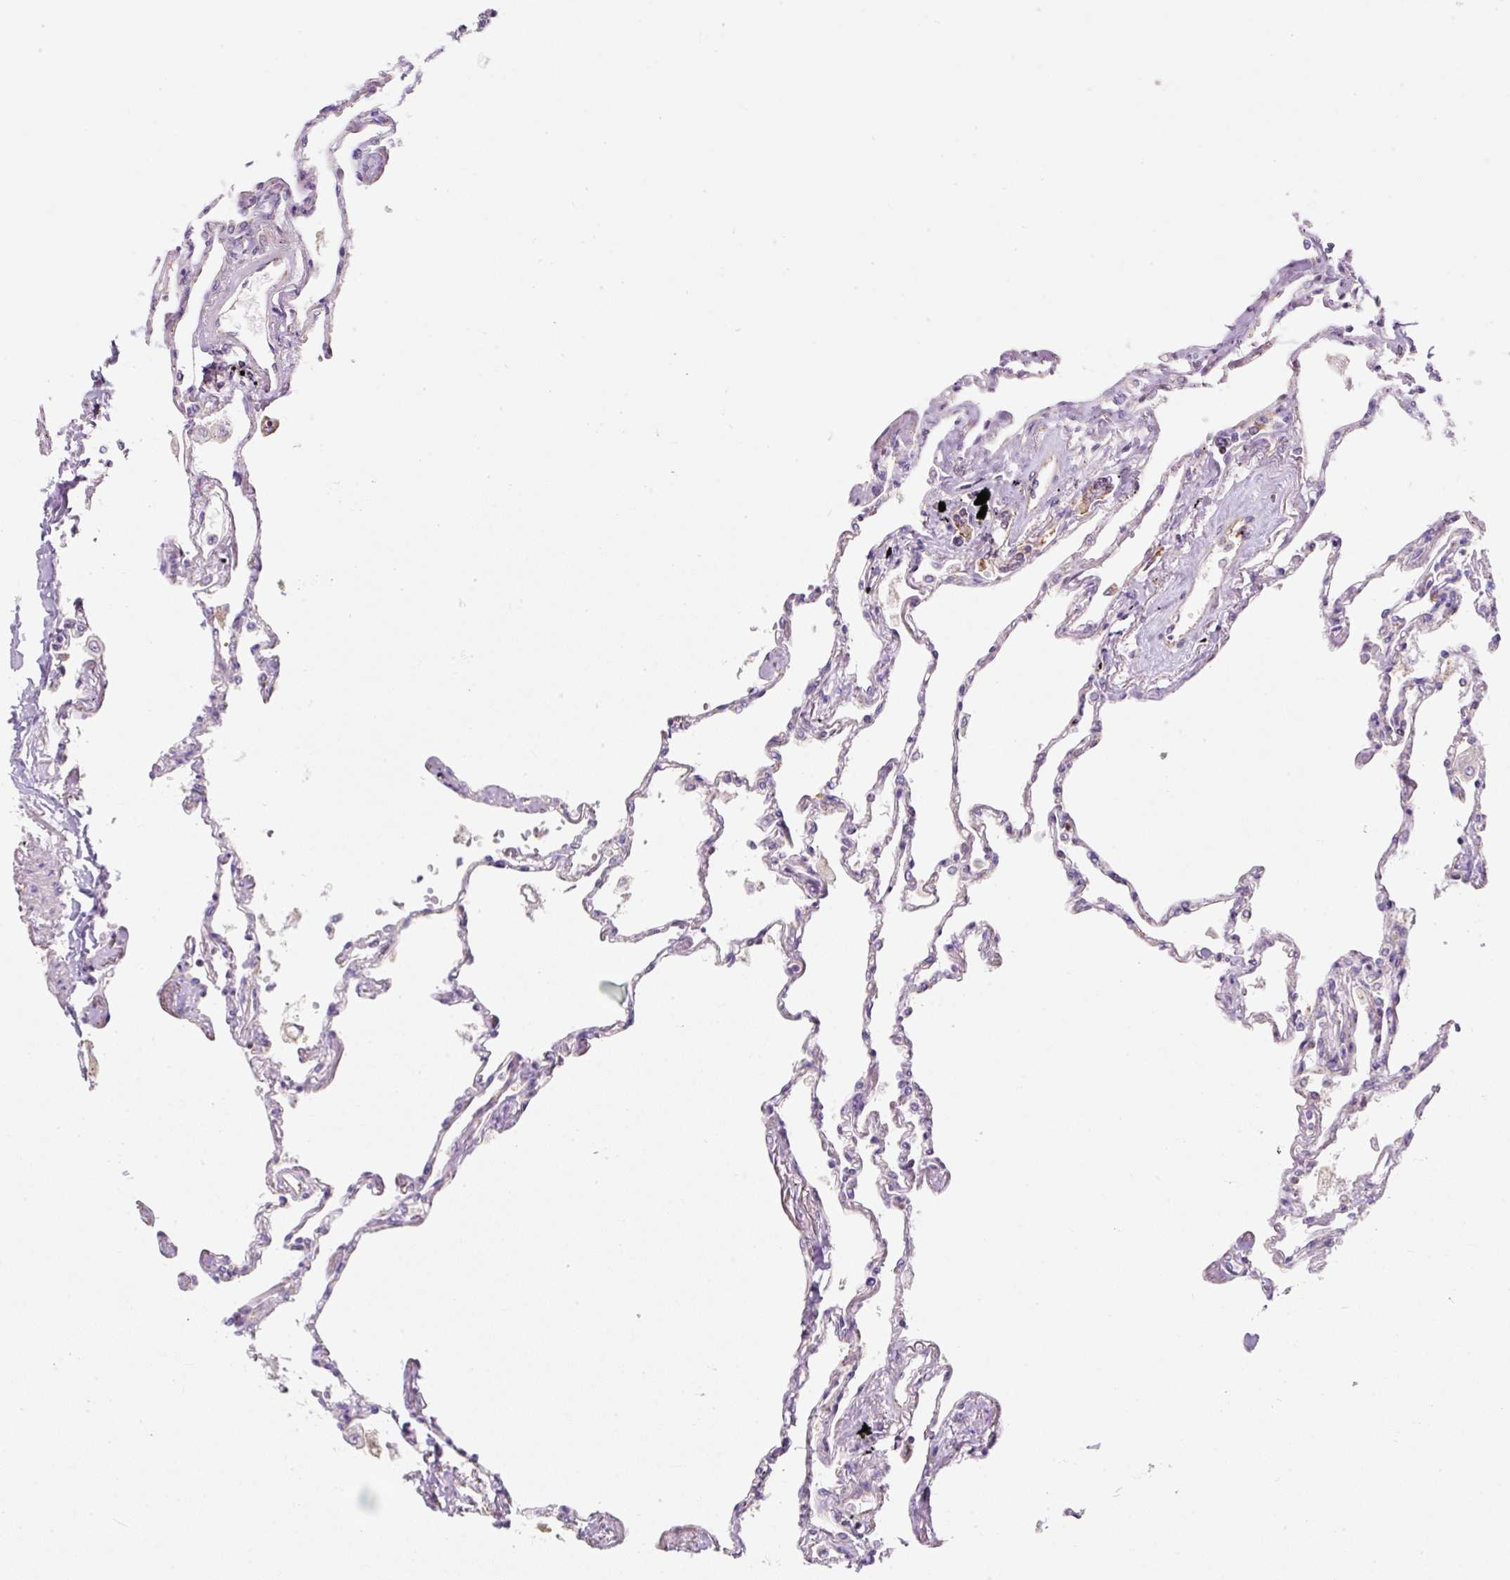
{"staining": {"intensity": "moderate", "quantity": "<25%", "location": "cytoplasmic/membranous"}, "tissue": "lung", "cell_type": "Alveolar cells", "image_type": "normal", "snomed": [{"axis": "morphology", "description": "Normal tissue, NOS"}, {"axis": "topography", "description": "Lung"}], "caption": "Moderate cytoplasmic/membranous protein expression is present in approximately <25% of alveolar cells in lung.", "gene": "ERAP2", "patient": {"sex": "female", "age": 67}}